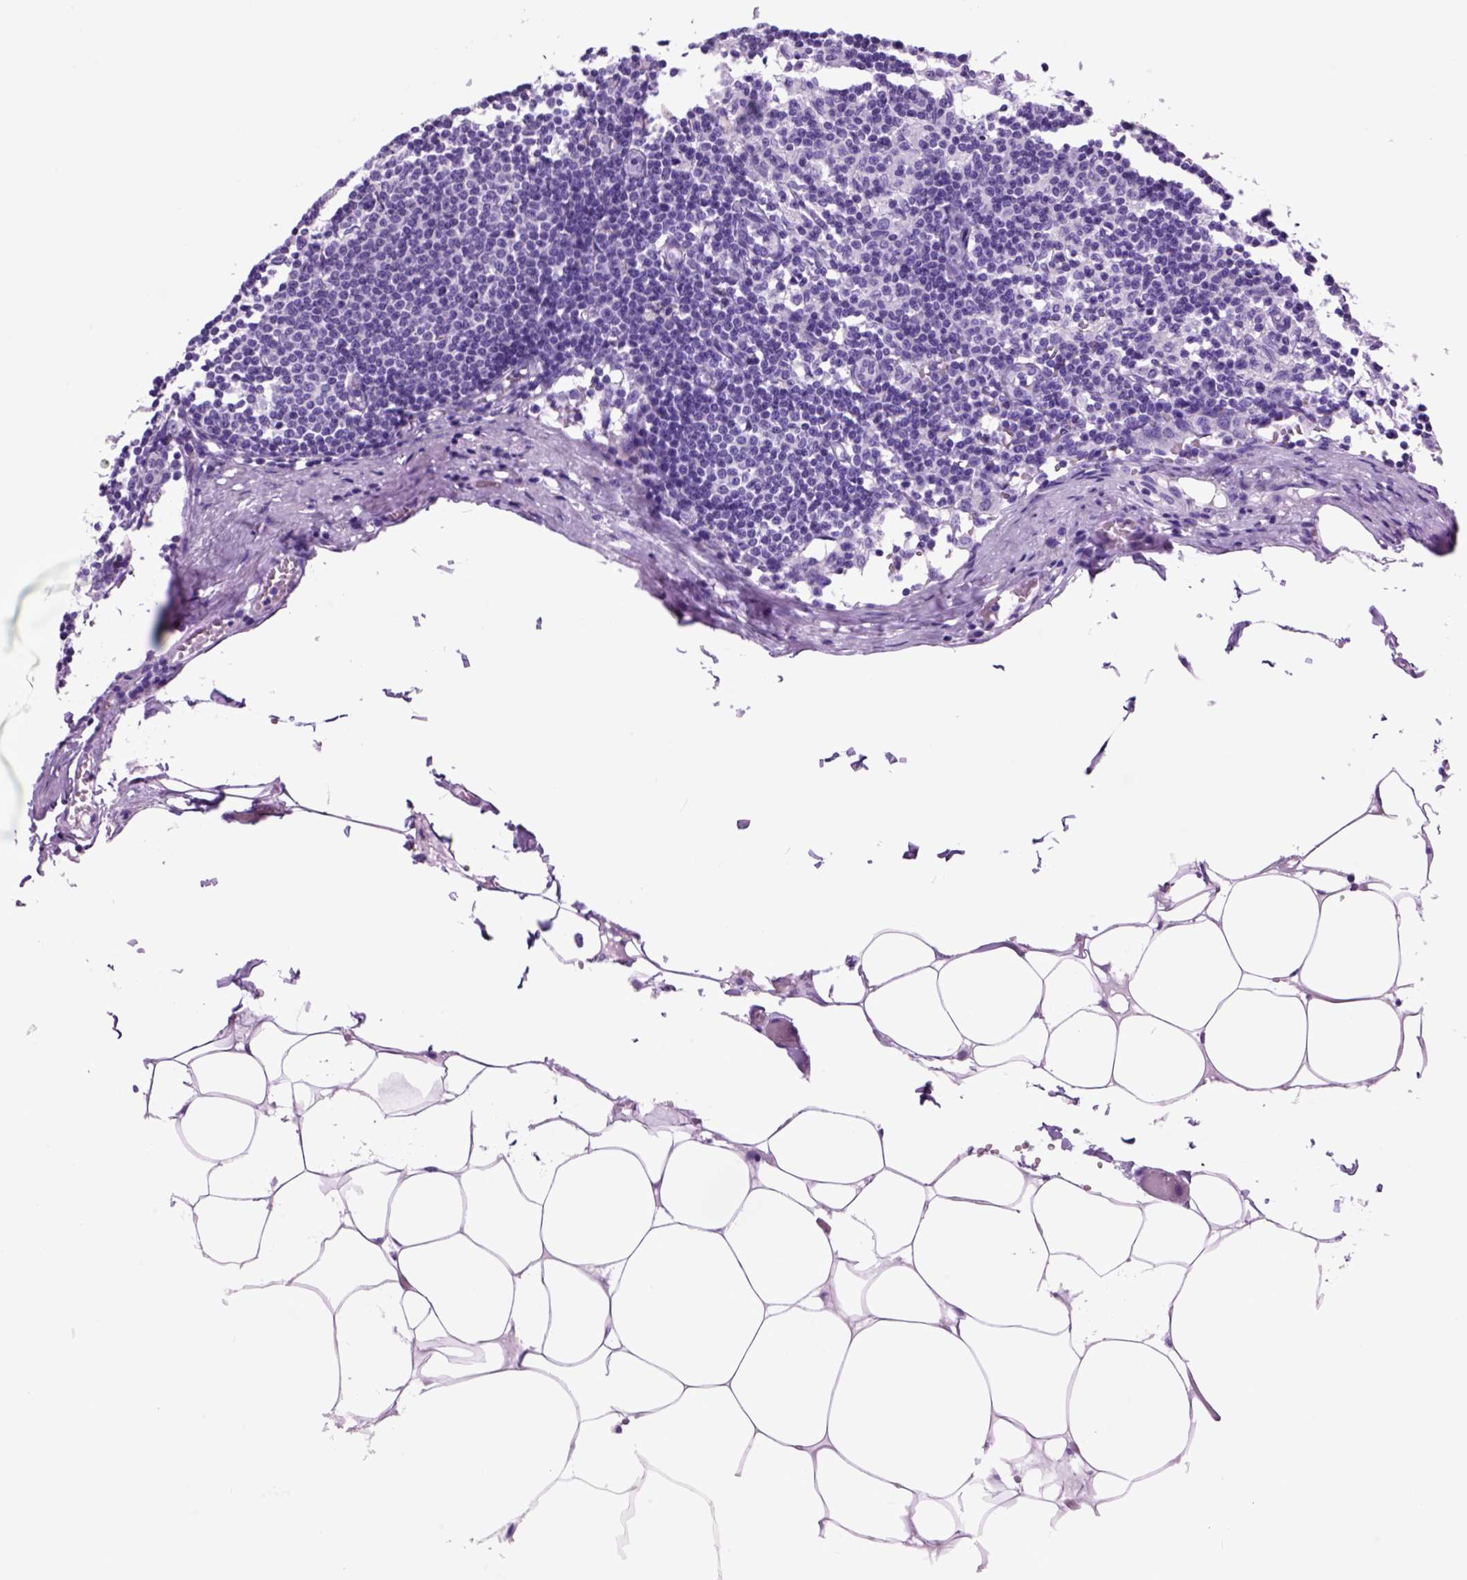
{"staining": {"intensity": "negative", "quantity": "none", "location": "none"}, "tissue": "lymph node", "cell_type": "Germinal center cells", "image_type": "normal", "snomed": [{"axis": "morphology", "description": "Normal tissue, NOS"}, {"axis": "topography", "description": "Lymph node"}], "caption": "This is an IHC photomicrograph of normal lymph node. There is no expression in germinal center cells.", "gene": "HHIPL2", "patient": {"sex": "female", "age": 69}}